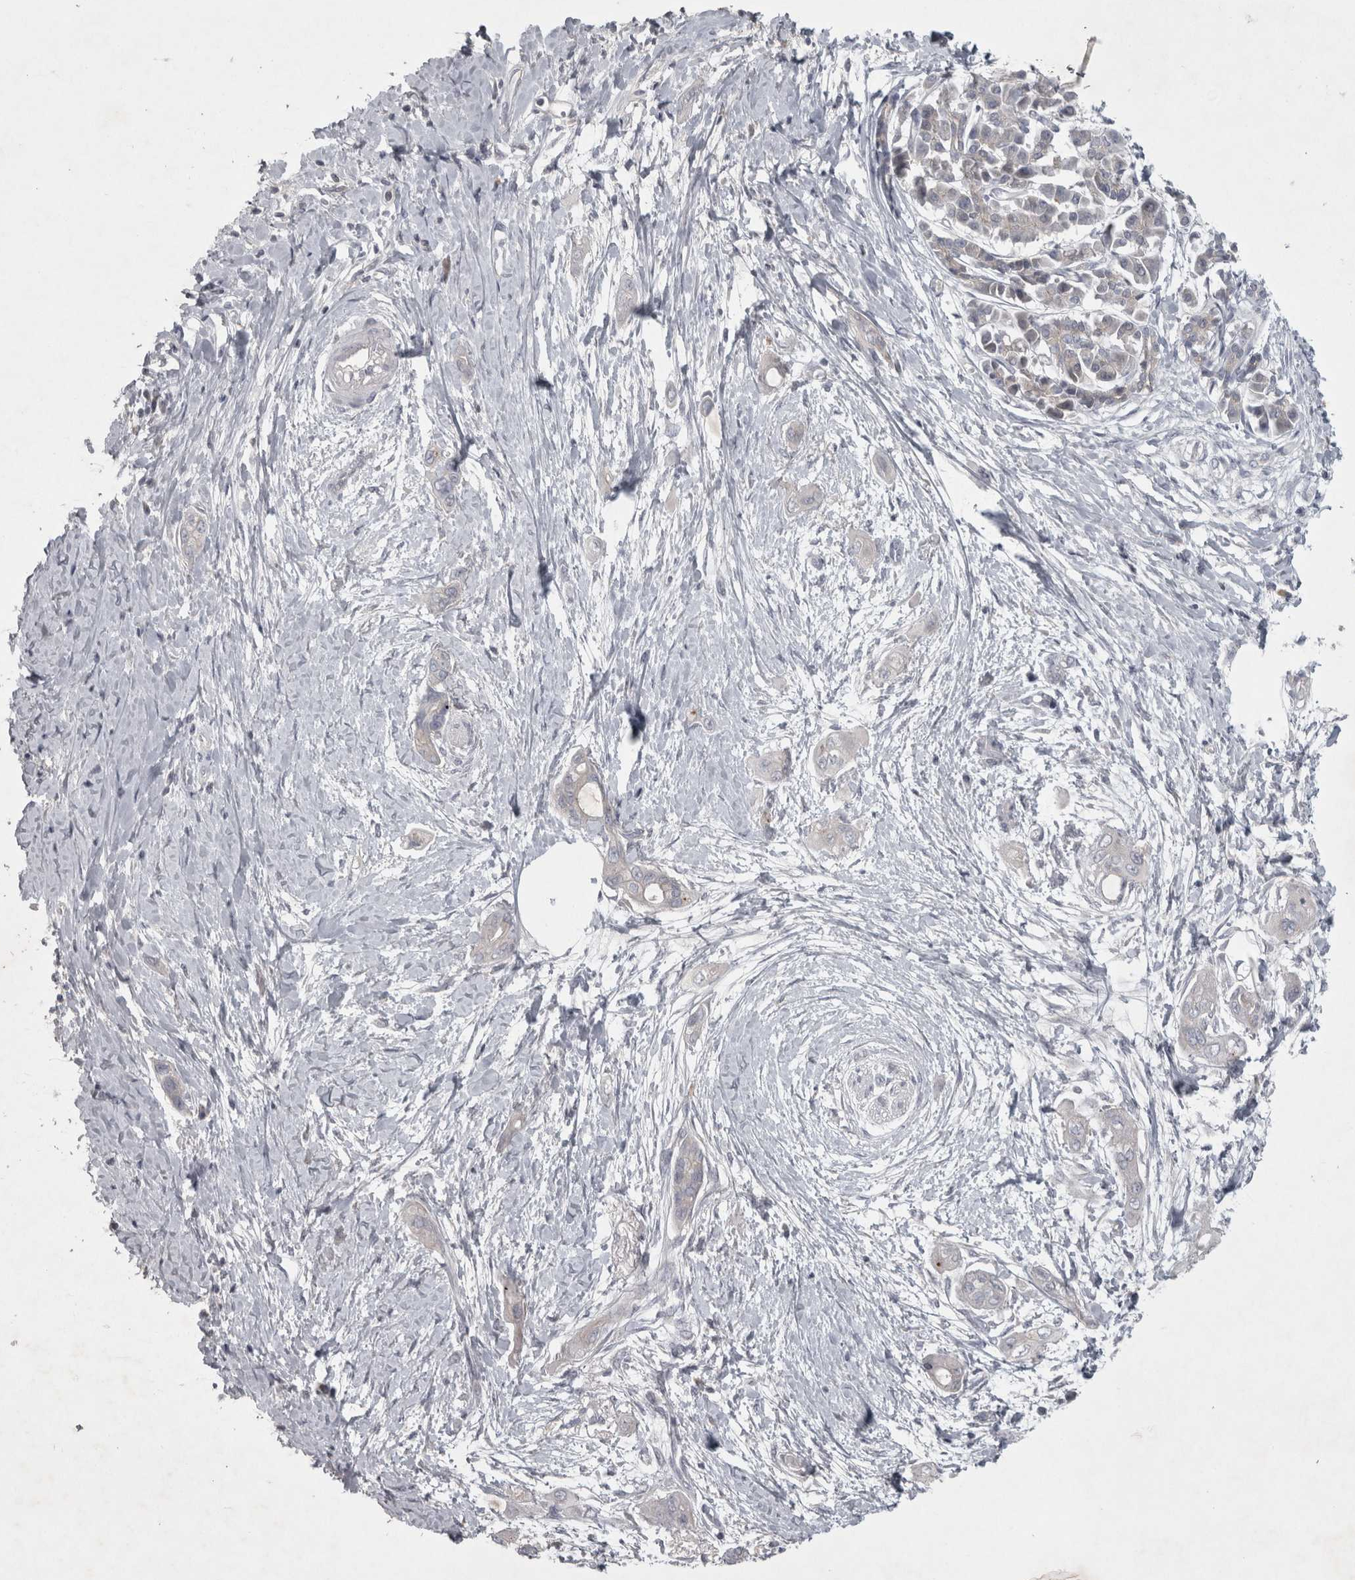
{"staining": {"intensity": "negative", "quantity": "none", "location": "none"}, "tissue": "pancreatic cancer", "cell_type": "Tumor cells", "image_type": "cancer", "snomed": [{"axis": "morphology", "description": "Adenocarcinoma, NOS"}, {"axis": "topography", "description": "Pancreas"}], "caption": "This image is of adenocarcinoma (pancreatic) stained with IHC to label a protein in brown with the nuclei are counter-stained blue. There is no staining in tumor cells. (Immunohistochemistry (ihc), brightfield microscopy, high magnification).", "gene": "ENPP7", "patient": {"sex": "male", "age": 59}}